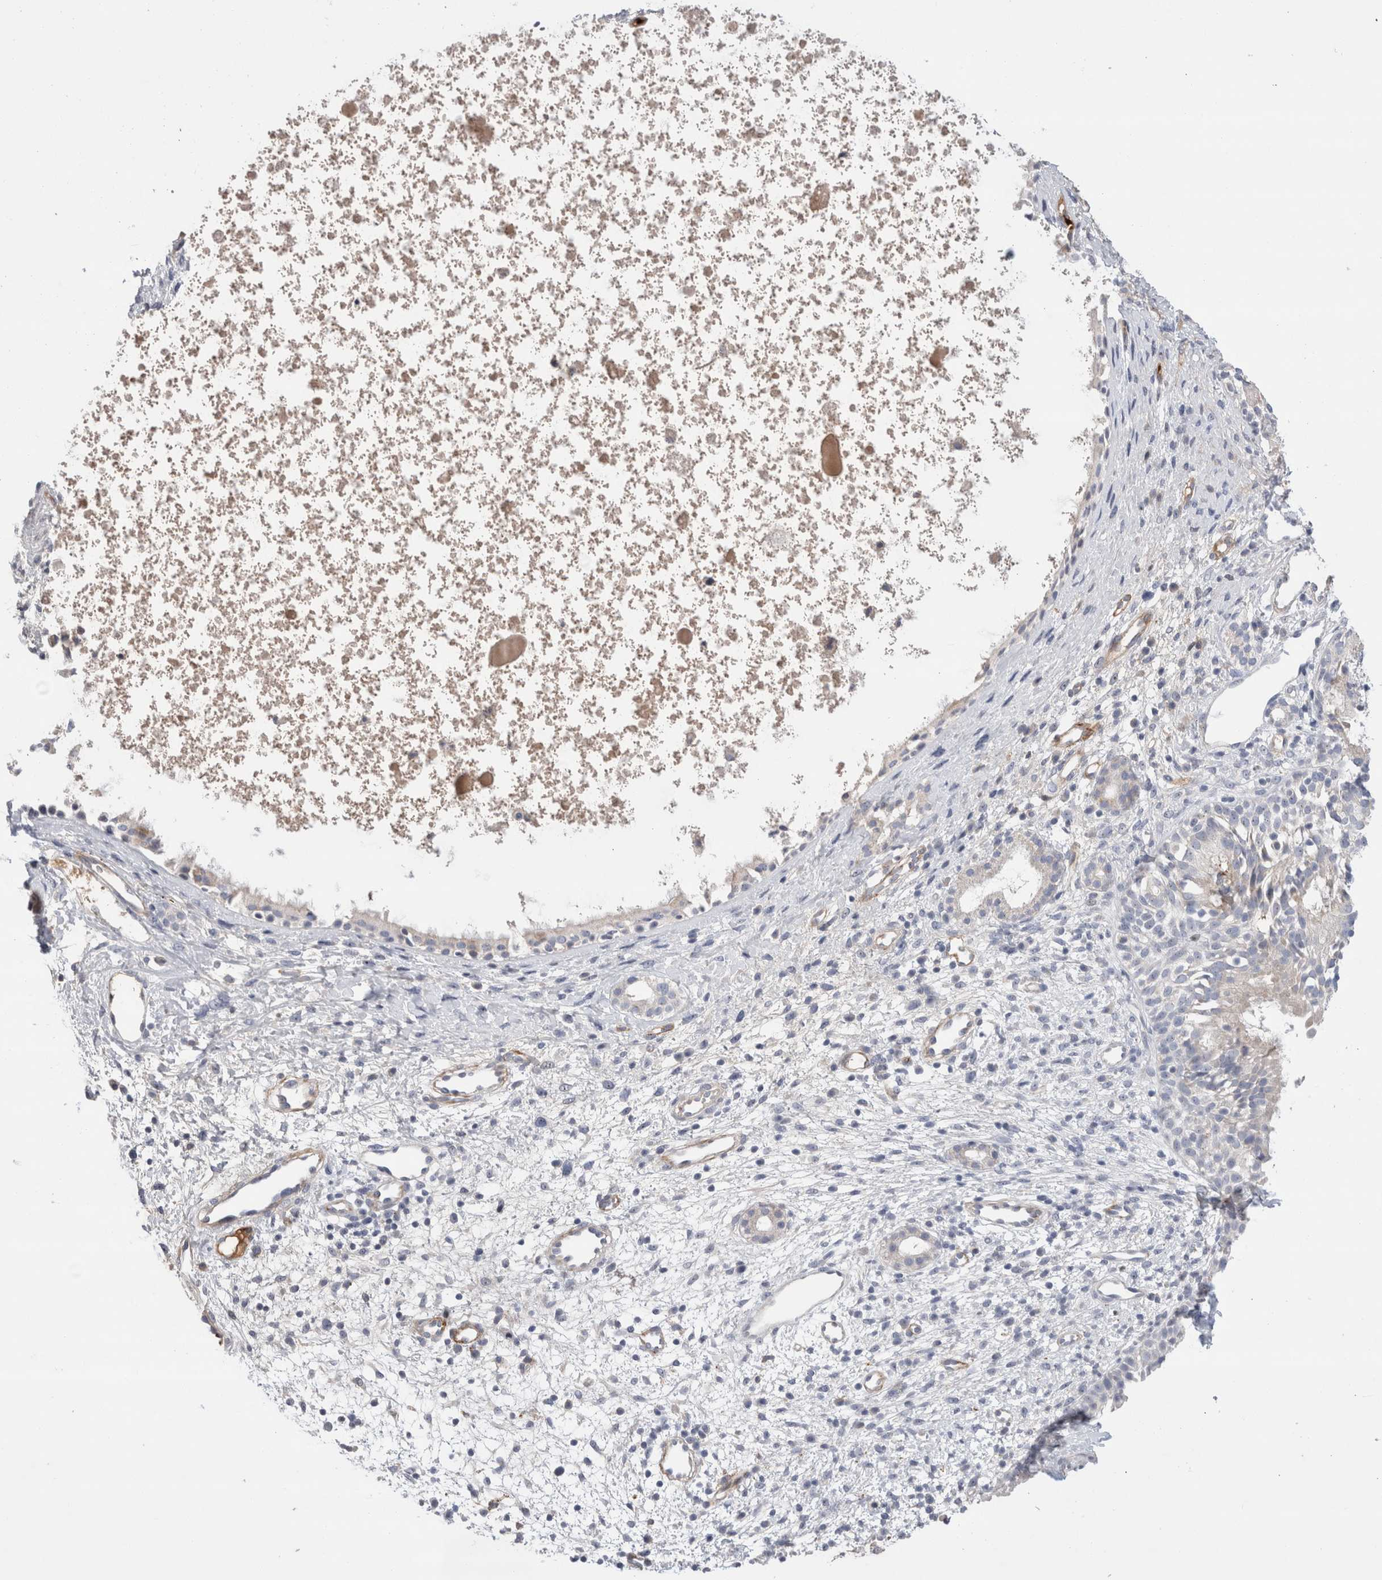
{"staining": {"intensity": "negative", "quantity": "none", "location": "none"}, "tissue": "nasopharynx", "cell_type": "Respiratory epithelial cells", "image_type": "normal", "snomed": [{"axis": "morphology", "description": "Normal tissue, NOS"}, {"axis": "topography", "description": "Nasopharynx"}], "caption": "IHC photomicrograph of unremarkable nasopharynx: nasopharynx stained with DAB (3,3'-diaminobenzidine) demonstrates no significant protein expression in respiratory epithelial cells. (Immunohistochemistry, brightfield microscopy, high magnification).", "gene": "ECHDC2", "patient": {"sex": "male", "age": 22}}